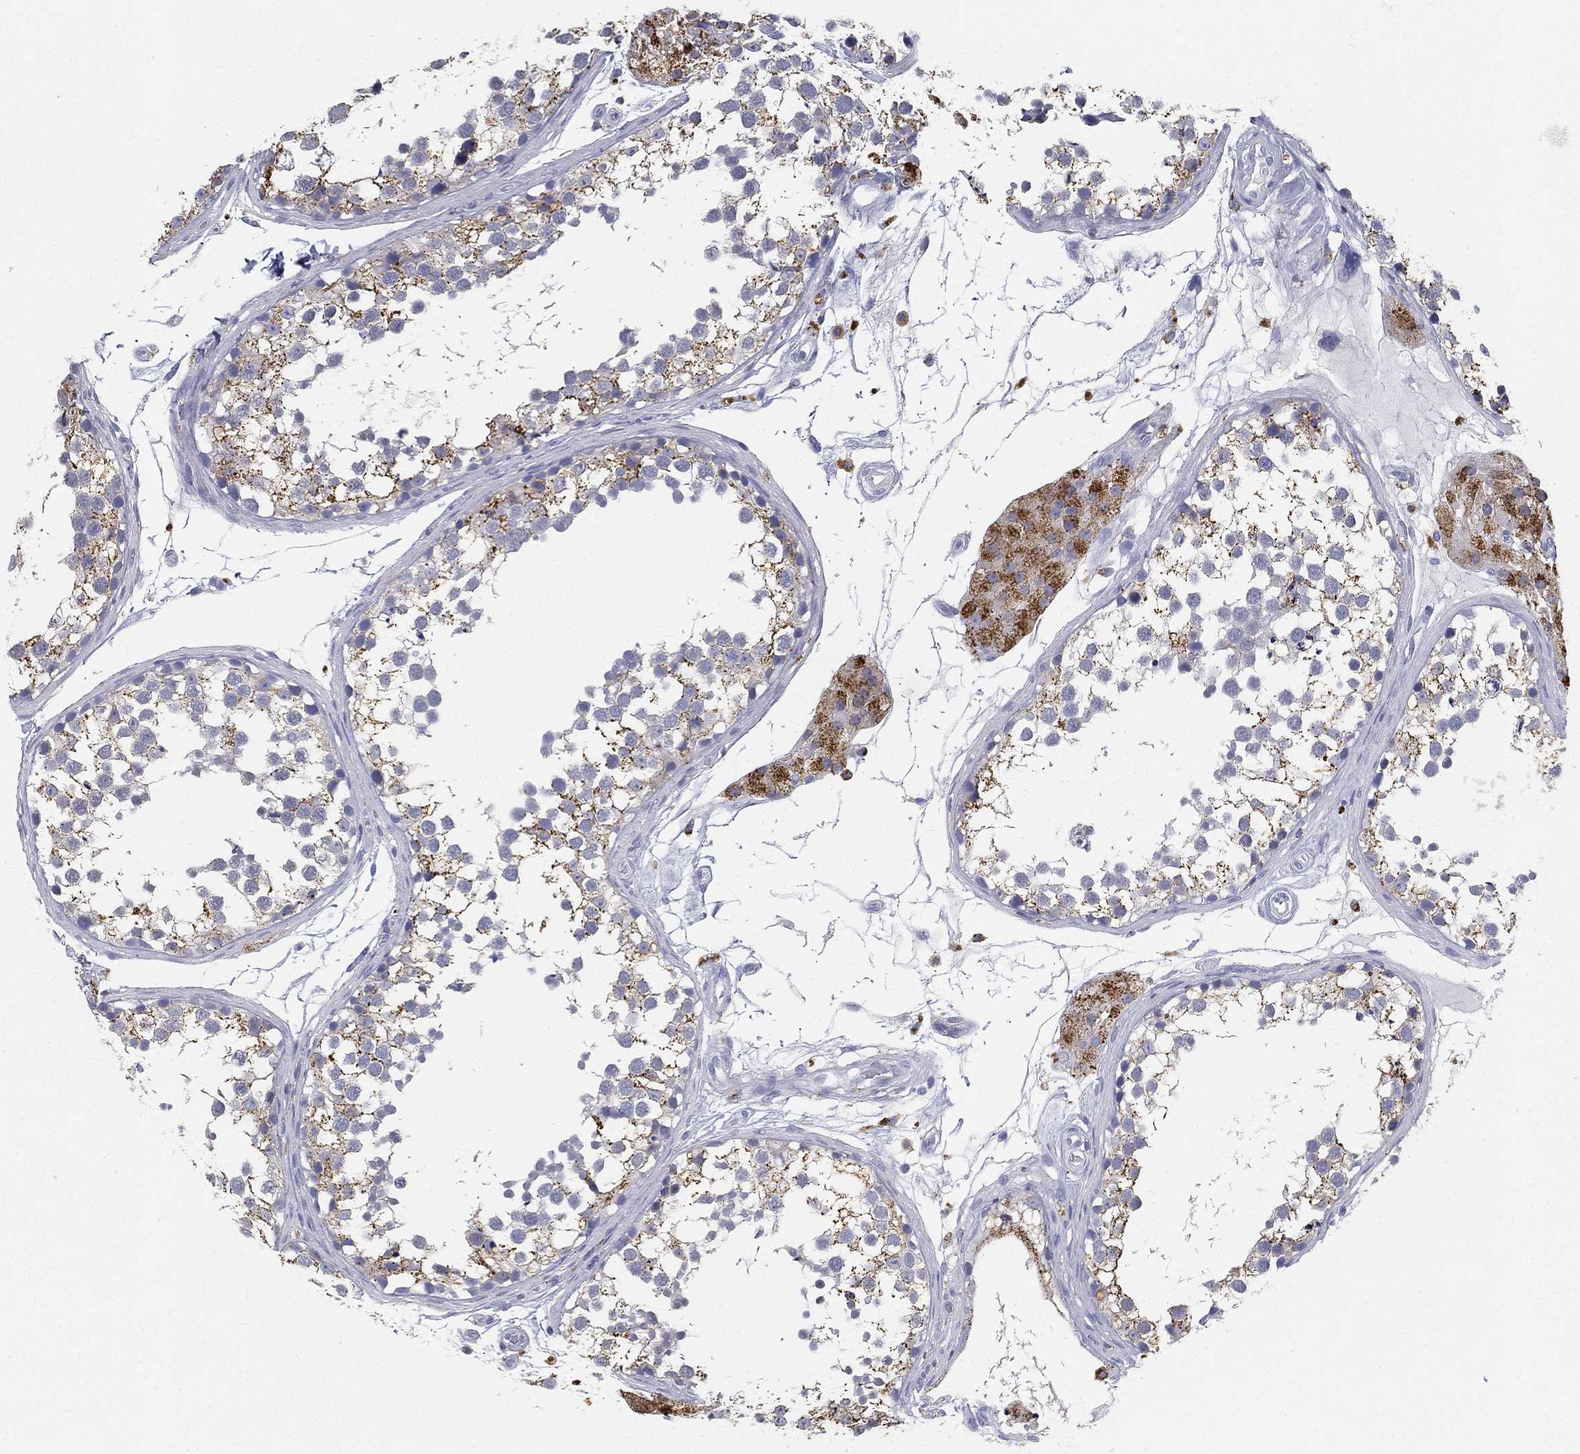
{"staining": {"intensity": "moderate", "quantity": "25%-75%", "location": "cytoplasmic/membranous"}, "tissue": "testis", "cell_type": "Cells in seminiferous ducts", "image_type": "normal", "snomed": [{"axis": "morphology", "description": "Normal tissue, NOS"}, {"axis": "morphology", "description": "Seminoma, NOS"}, {"axis": "topography", "description": "Testis"}], "caption": "Cells in seminiferous ducts reveal medium levels of moderate cytoplasmic/membranous staining in approximately 25%-75% of cells in normal human testis.", "gene": "NPC2", "patient": {"sex": "male", "age": 65}}